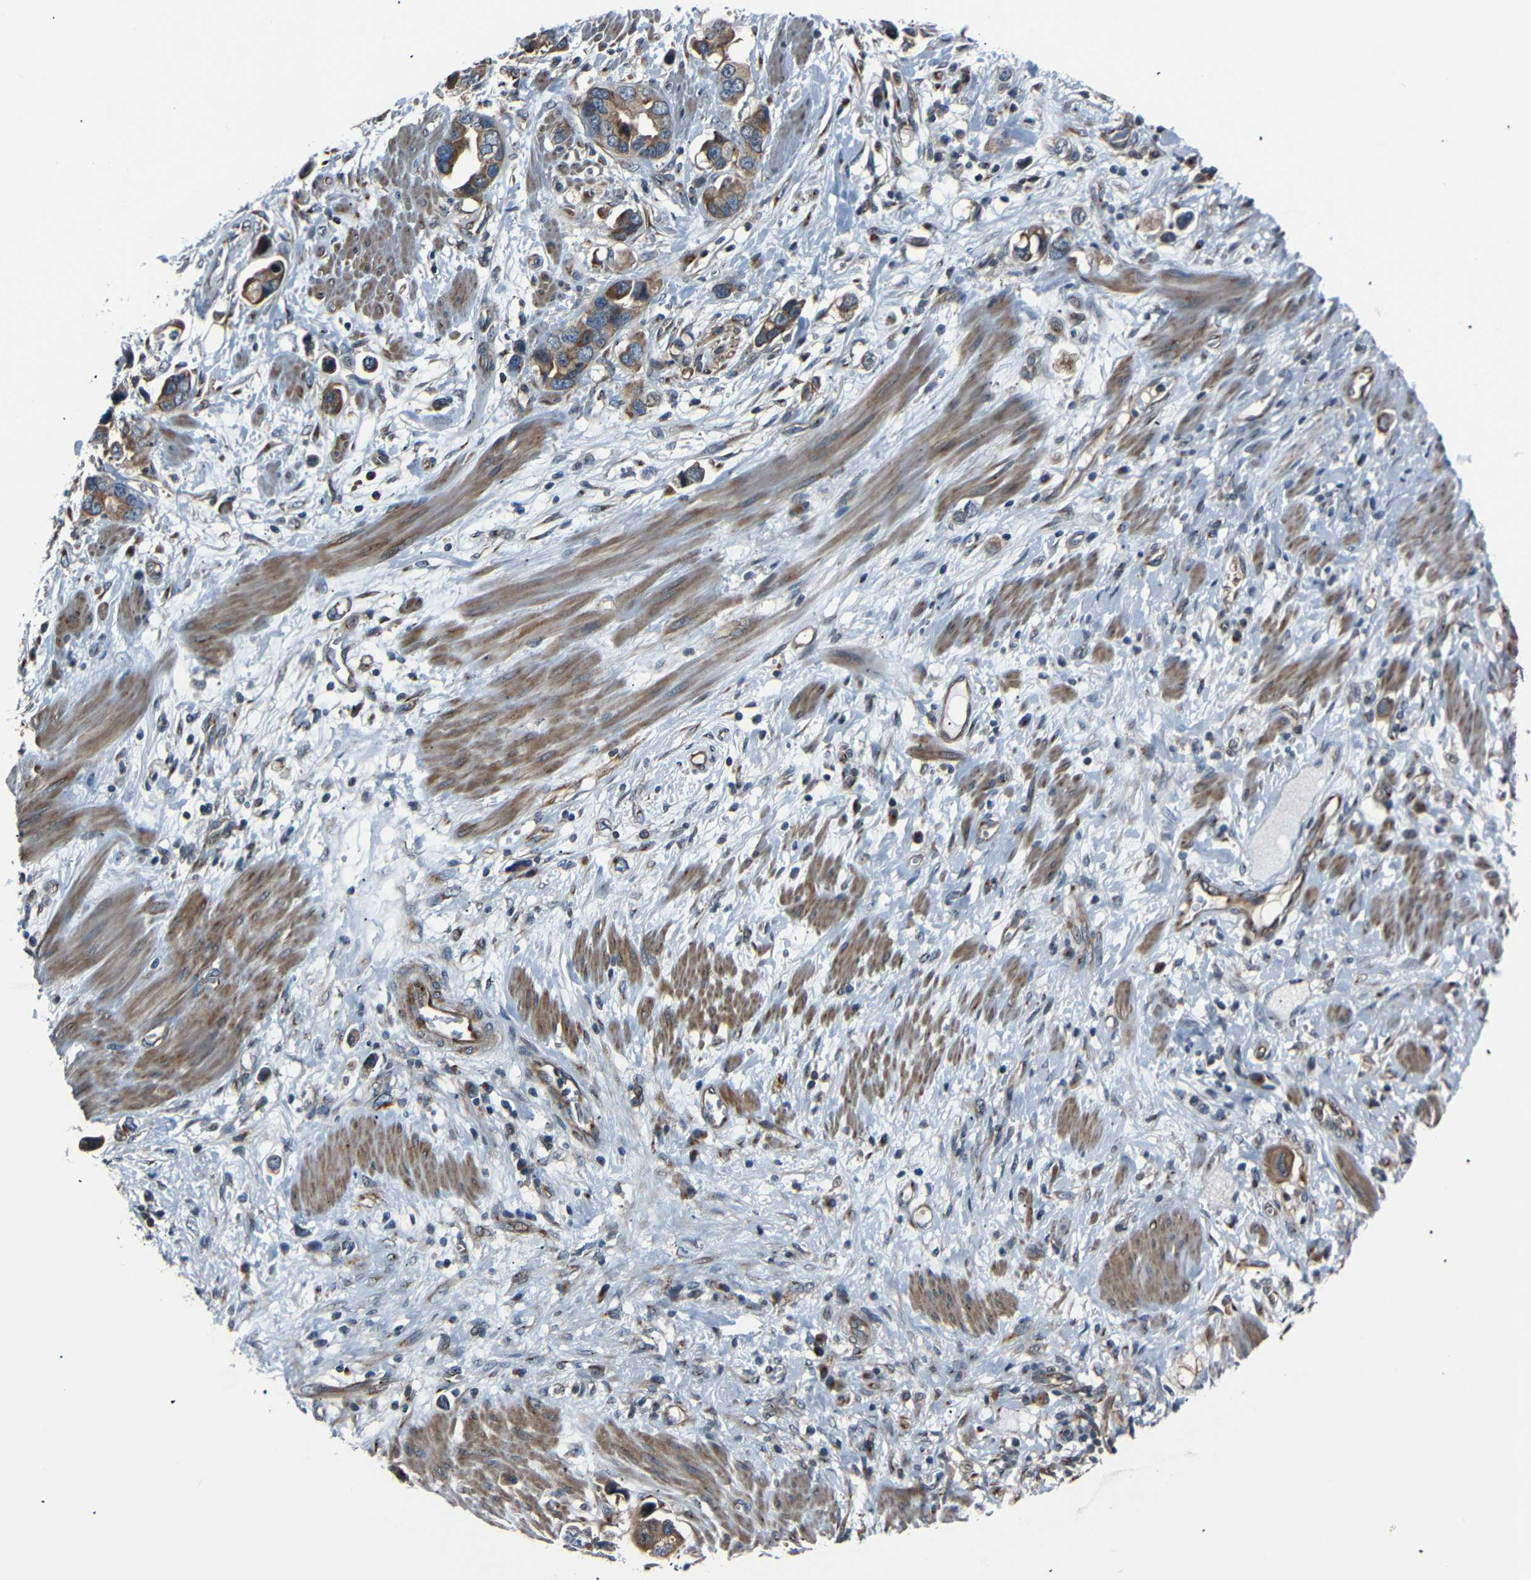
{"staining": {"intensity": "moderate", "quantity": ">75%", "location": "cytoplasmic/membranous"}, "tissue": "stomach cancer", "cell_type": "Tumor cells", "image_type": "cancer", "snomed": [{"axis": "morphology", "description": "Adenocarcinoma, NOS"}, {"axis": "topography", "description": "Stomach, lower"}], "caption": "Brown immunohistochemical staining in stomach cancer (adenocarcinoma) exhibits moderate cytoplasmic/membranous expression in about >75% of tumor cells. Ihc stains the protein of interest in brown and the nuclei are stained blue.", "gene": "AKAP9", "patient": {"sex": "female", "age": 93}}